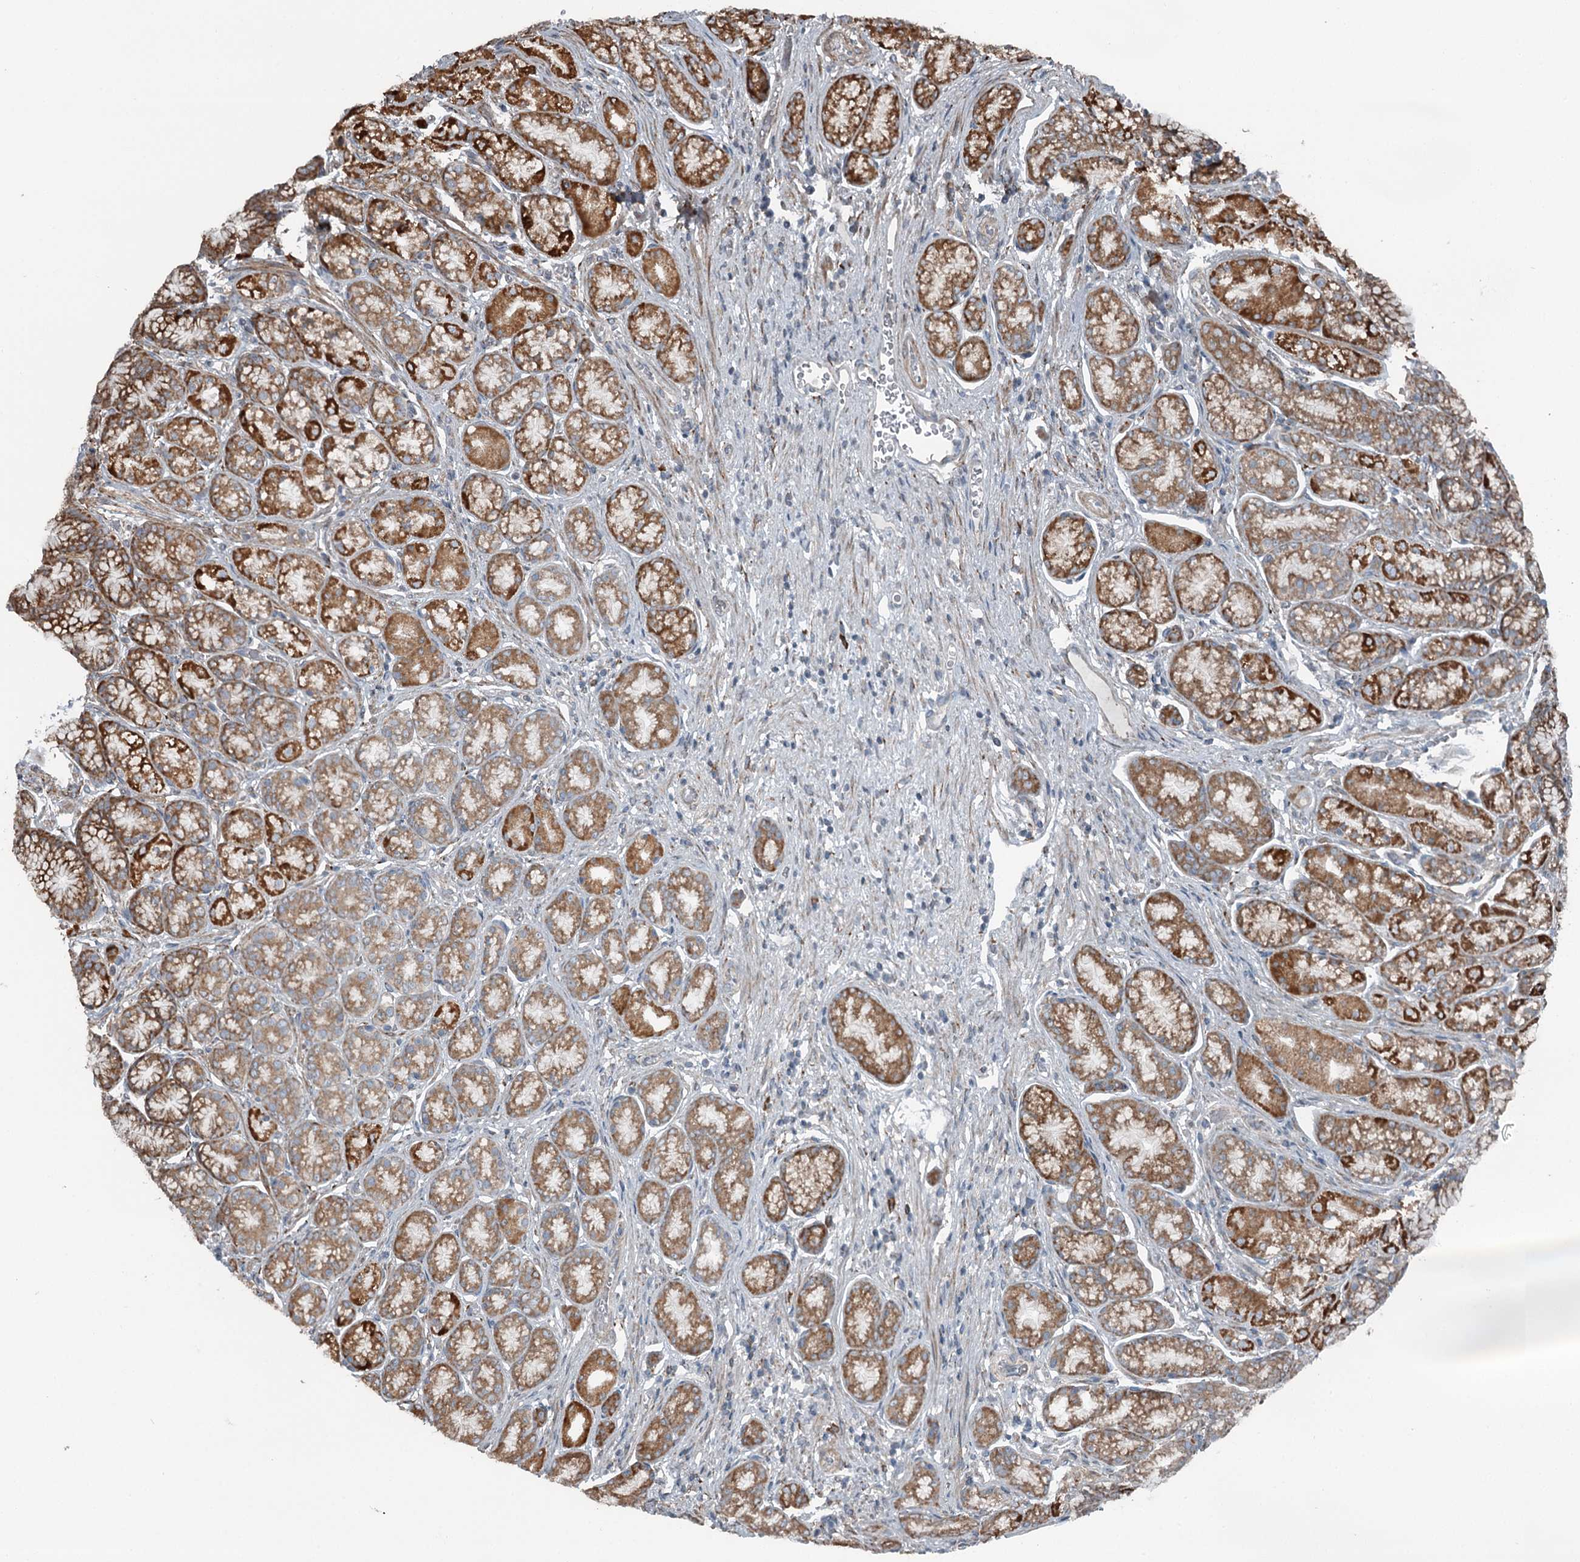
{"staining": {"intensity": "strong", "quantity": ">75%", "location": "cytoplasmic/membranous"}, "tissue": "stomach", "cell_type": "Glandular cells", "image_type": "normal", "snomed": [{"axis": "morphology", "description": "Normal tissue, NOS"}, {"axis": "morphology", "description": "Adenocarcinoma, NOS"}, {"axis": "morphology", "description": "Adenocarcinoma, High grade"}, {"axis": "topography", "description": "Stomach, upper"}, {"axis": "topography", "description": "Stomach"}], "caption": "Immunohistochemical staining of normal stomach exhibits strong cytoplasmic/membranous protein expression in about >75% of glandular cells.", "gene": "RASSF8", "patient": {"sex": "female", "age": 65}}